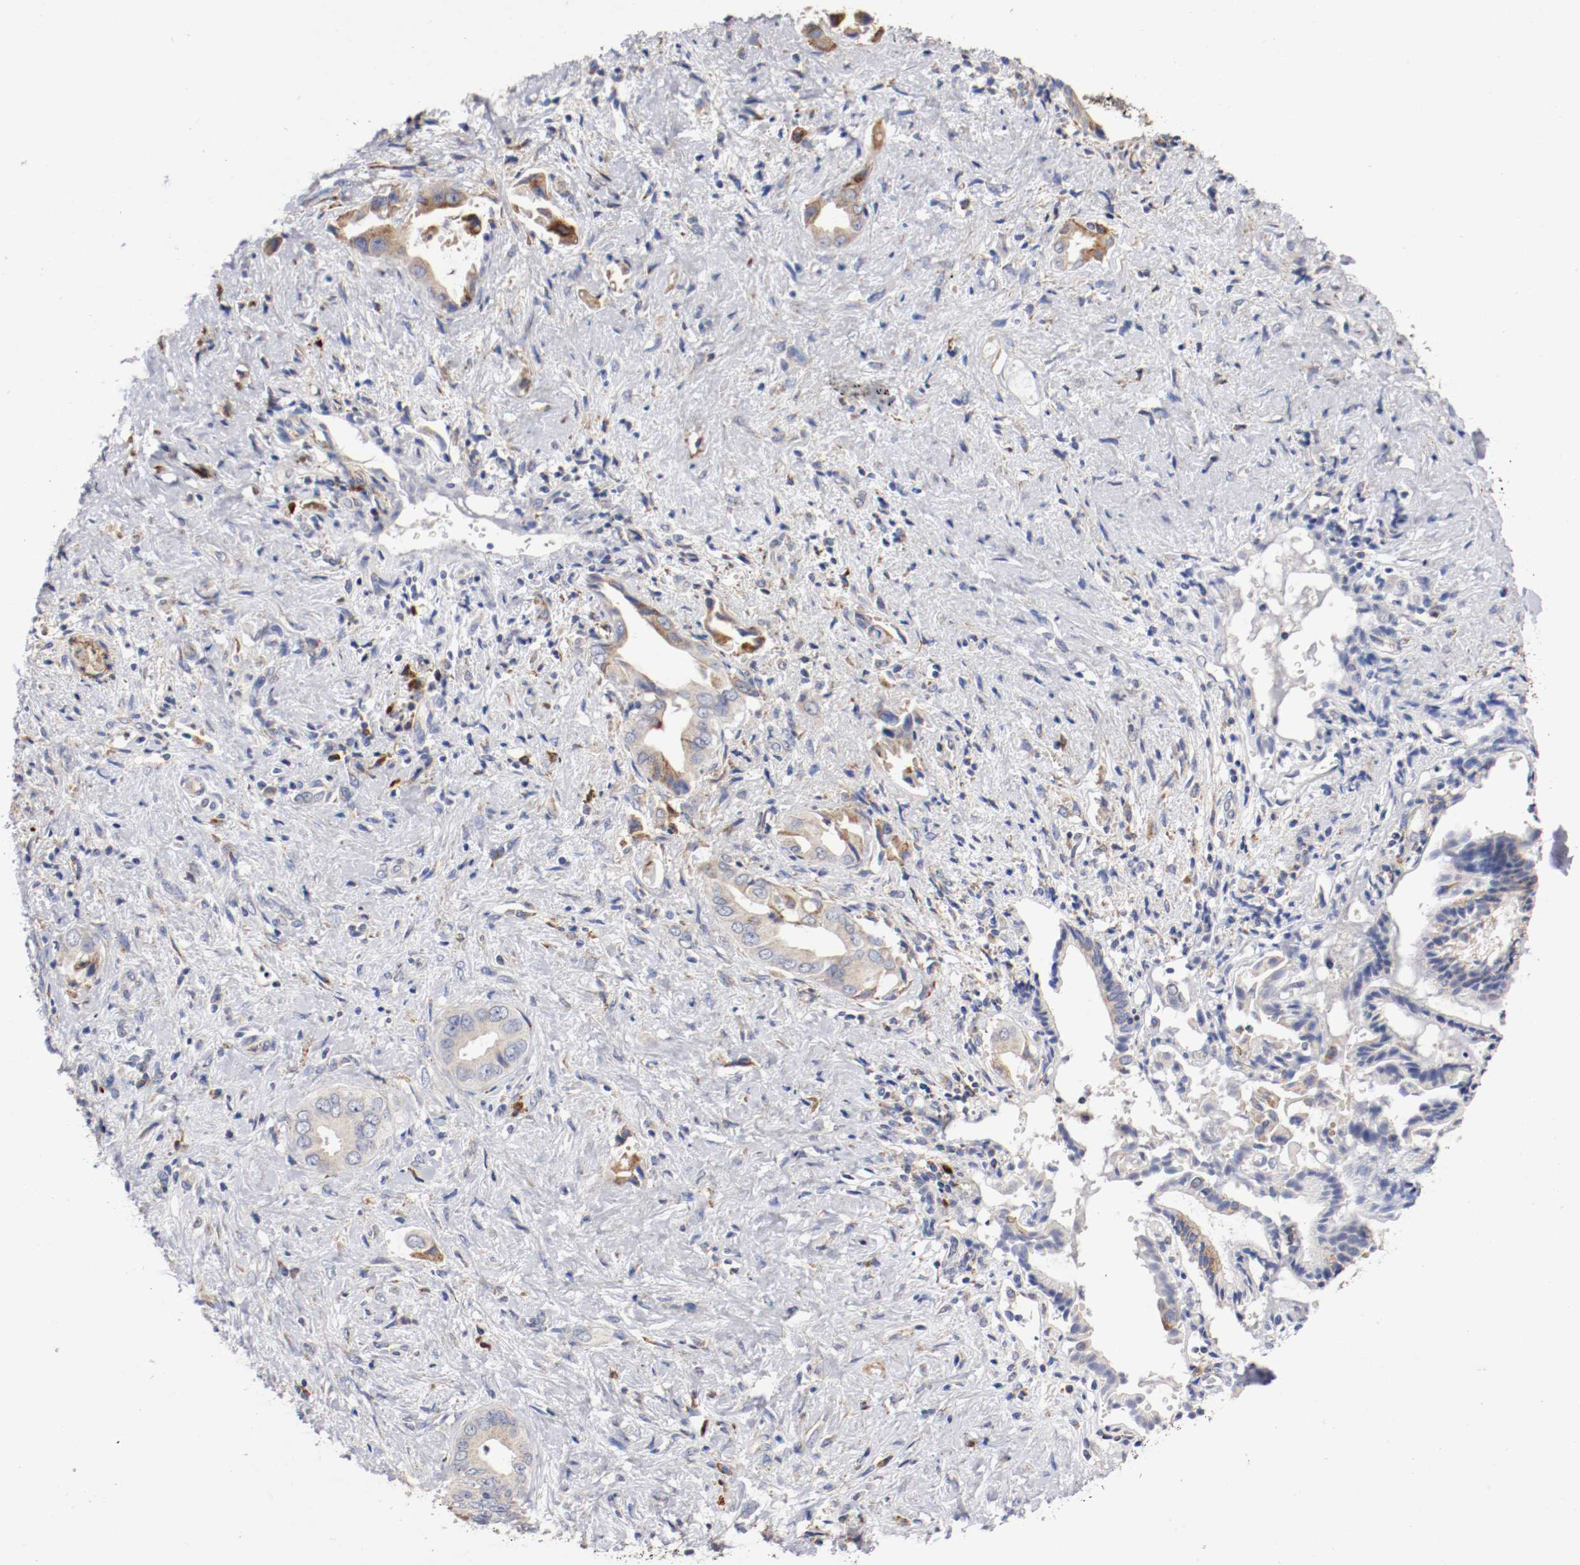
{"staining": {"intensity": "moderate", "quantity": "25%-75%", "location": "cytoplasmic/membranous"}, "tissue": "liver cancer", "cell_type": "Tumor cells", "image_type": "cancer", "snomed": [{"axis": "morphology", "description": "Cholangiocarcinoma"}, {"axis": "topography", "description": "Liver"}], "caption": "Human cholangiocarcinoma (liver) stained with a brown dye exhibits moderate cytoplasmic/membranous positive expression in about 25%-75% of tumor cells.", "gene": "TRAF2", "patient": {"sex": "male", "age": 58}}